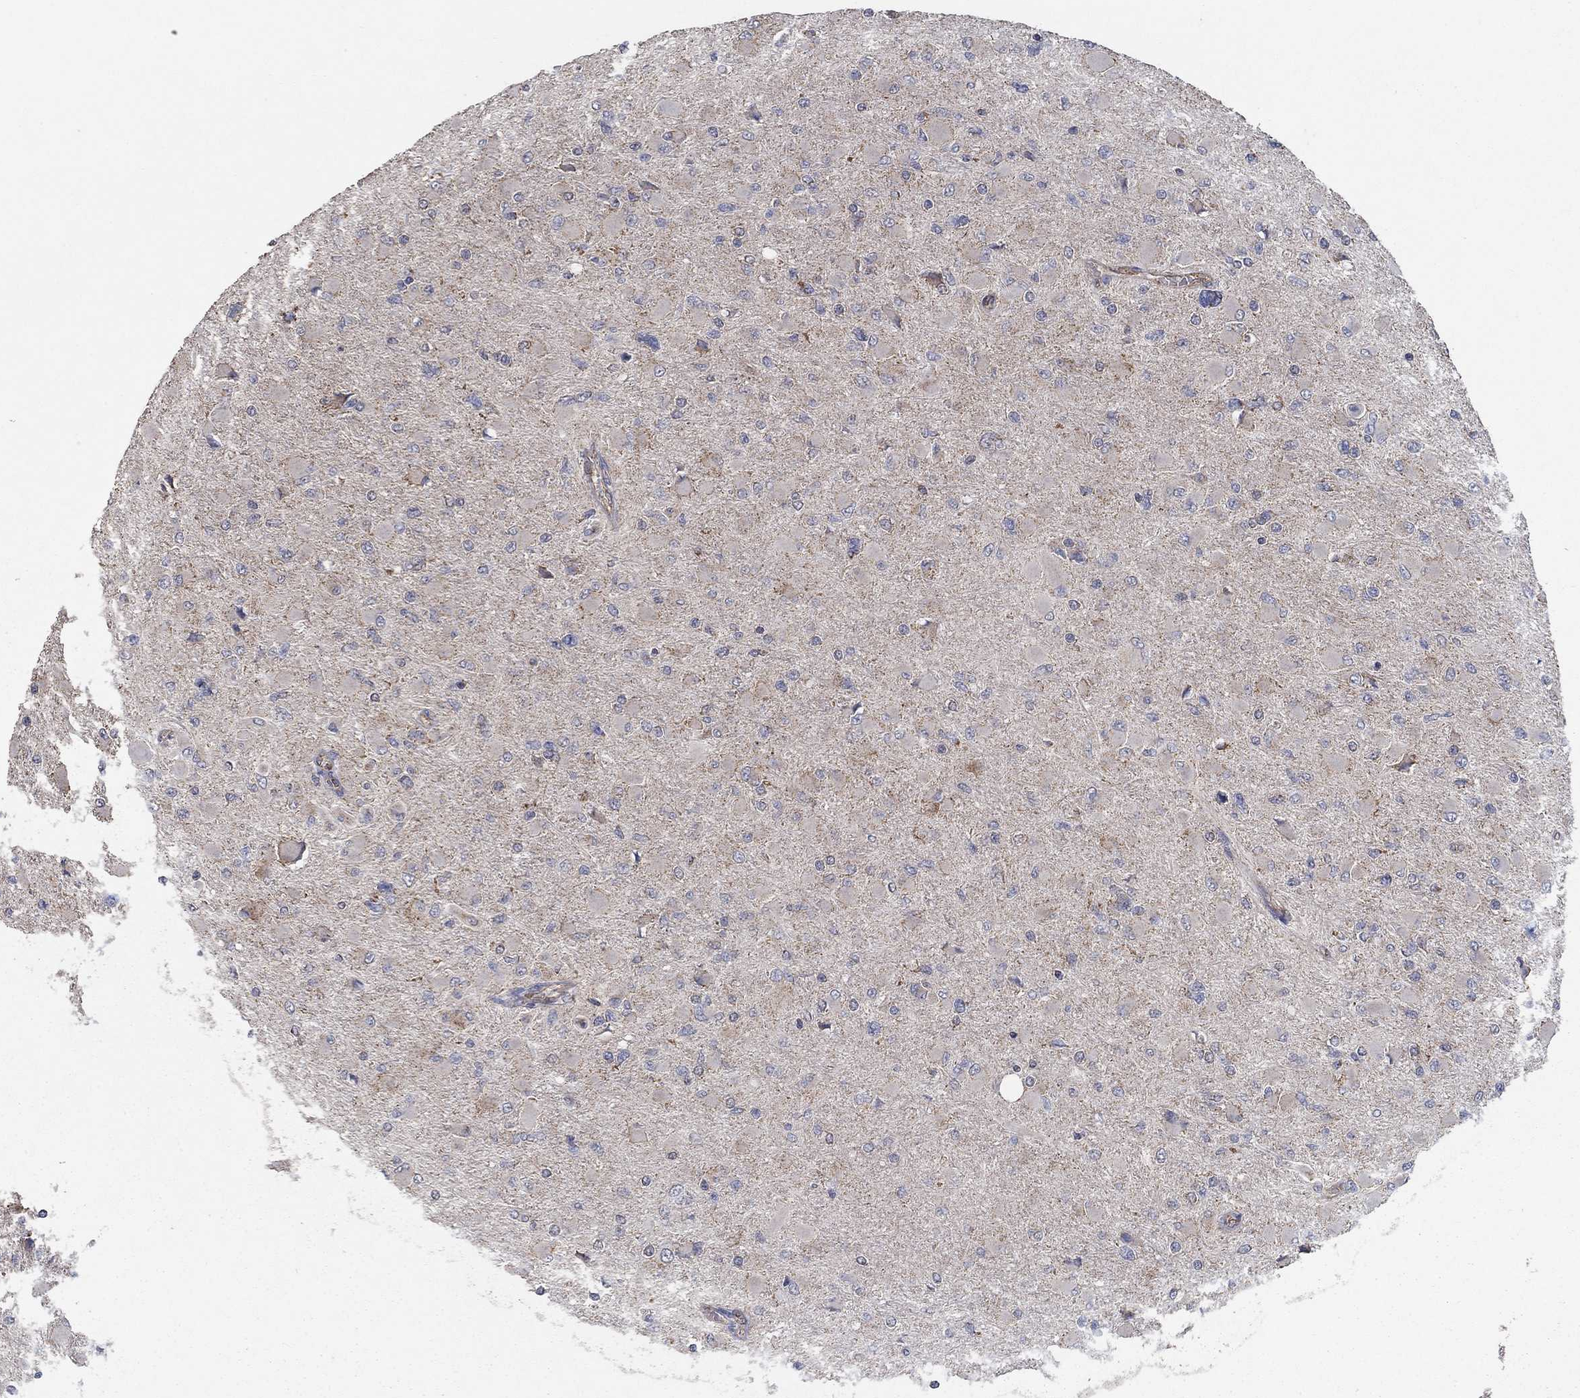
{"staining": {"intensity": "negative", "quantity": "none", "location": "none"}, "tissue": "glioma", "cell_type": "Tumor cells", "image_type": "cancer", "snomed": [{"axis": "morphology", "description": "Glioma, malignant, High grade"}, {"axis": "topography", "description": "Cerebral cortex"}], "caption": "IHC micrograph of neoplastic tissue: glioma stained with DAB demonstrates no significant protein expression in tumor cells. (DAB (3,3'-diaminobenzidine) immunohistochemistry, high magnification).", "gene": "HID1", "patient": {"sex": "female", "age": 36}}